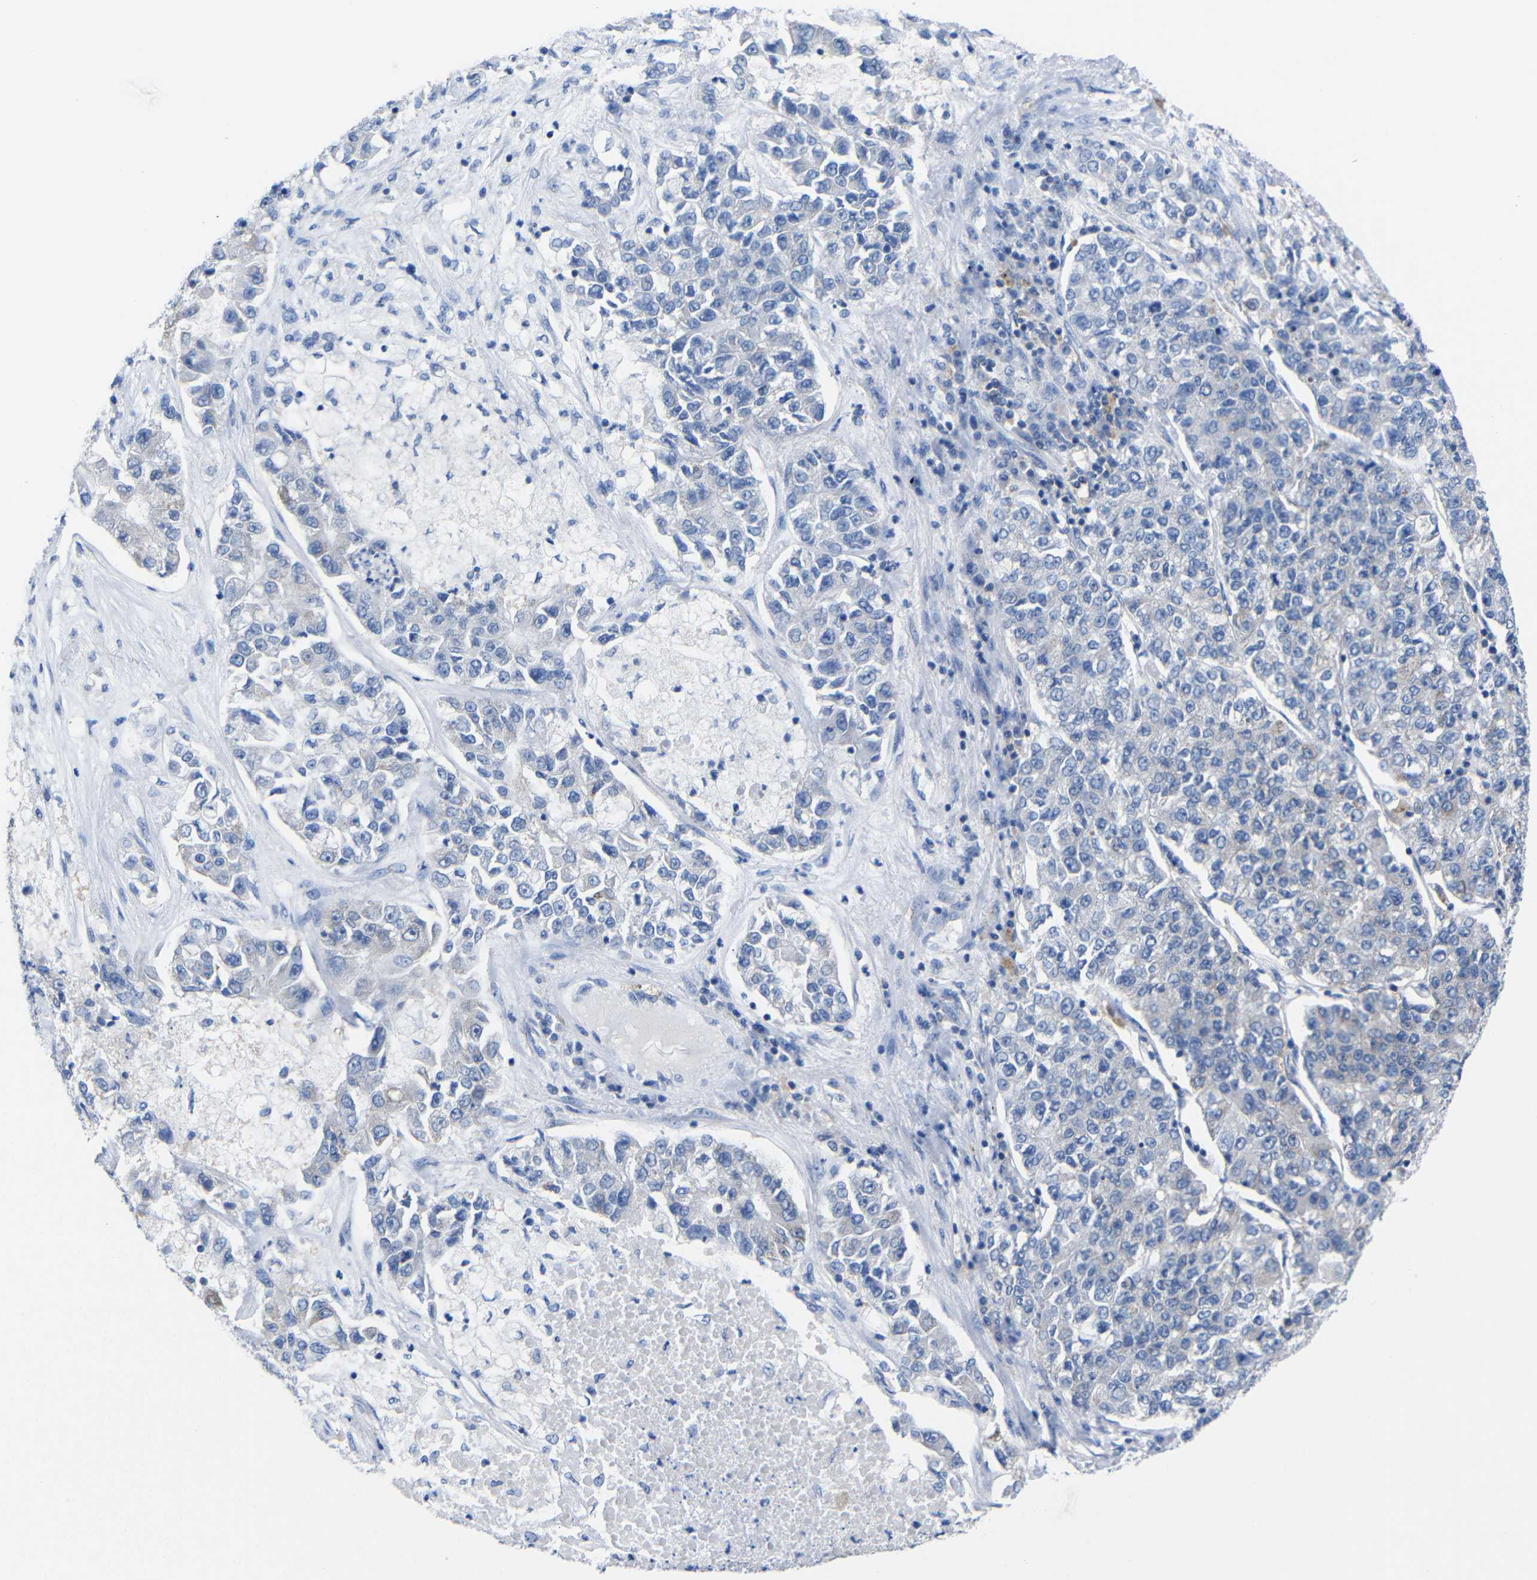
{"staining": {"intensity": "negative", "quantity": "none", "location": "none"}, "tissue": "lung cancer", "cell_type": "Tumor cells", "image_type": "cancer", "snomed": [{"axis": "morphology", "description": "Adenocarcinoma, NOS"}, {"axis": "topography", "description": "Lung"}], "caption": "Immunohistochemical staining of lung cancer displays no significant positivity in tumor cells.", "gene": "PEBP1", "patient": {"sex": "male", "age": 49}}